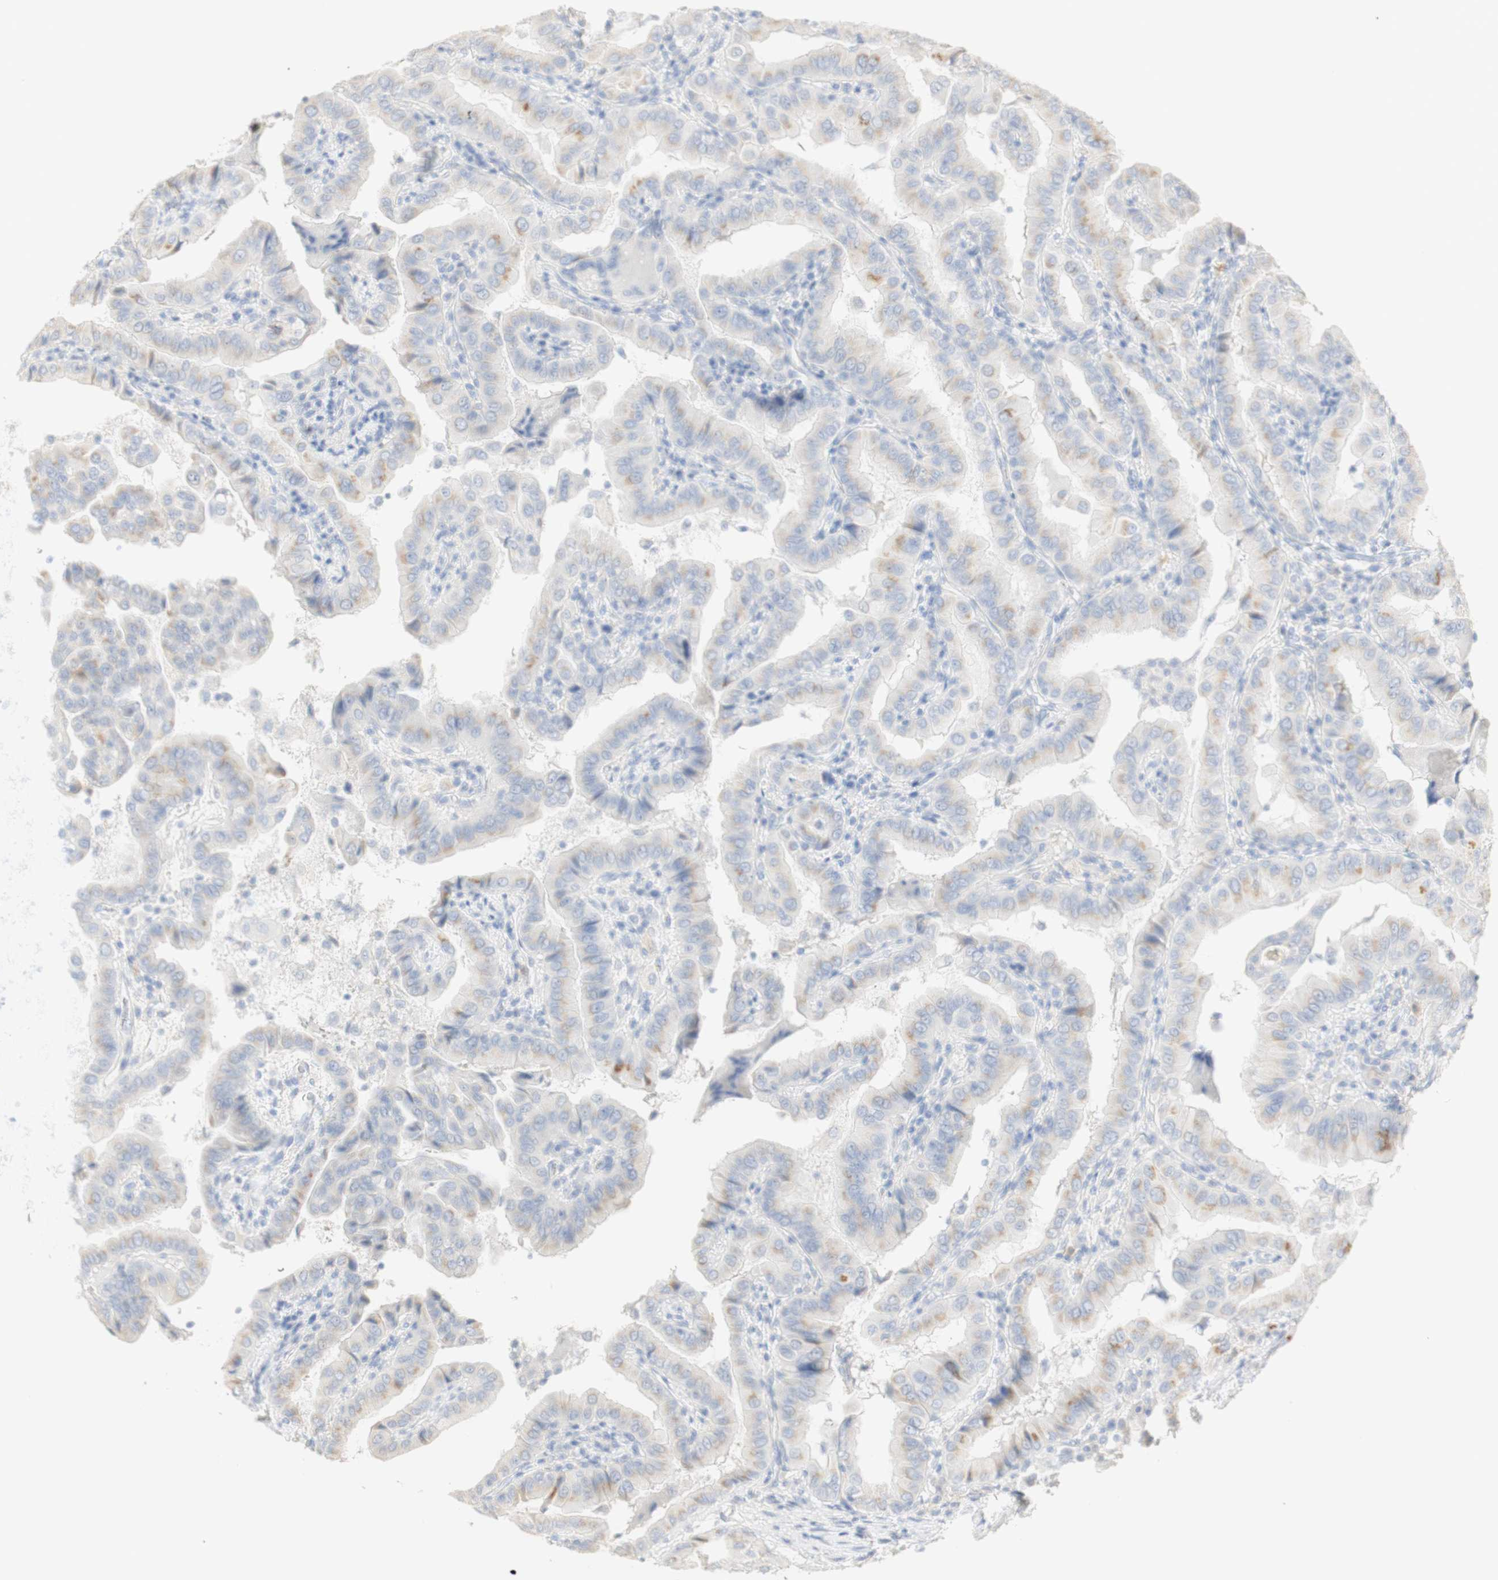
{"staining": {"intensity": "weak", "quantity": "25%-75%", "location": "cytoplasmic/membranous"}, "tissue": "thyroid cancer", "cell_type": "Tumor cells", "image_type": "cancer", "snomed": [{"axis": "morphology", "description": "Papillary adenocarcinoma, NOS"}, {"axis": "topography", "description": "Thyroid gland"}], "caption": "This image shows thyroid cancer (papillary adenocarcinoma) stained with immunohistochemistry (IHC) to label a protein in brown. The cytoplasmic/membranous of tumor cells show weak positivity for the protein. Nuclei are counter-stained blue.", "gene": "B4GALNT3", "patient": {"sex": "male", "age": 33}}